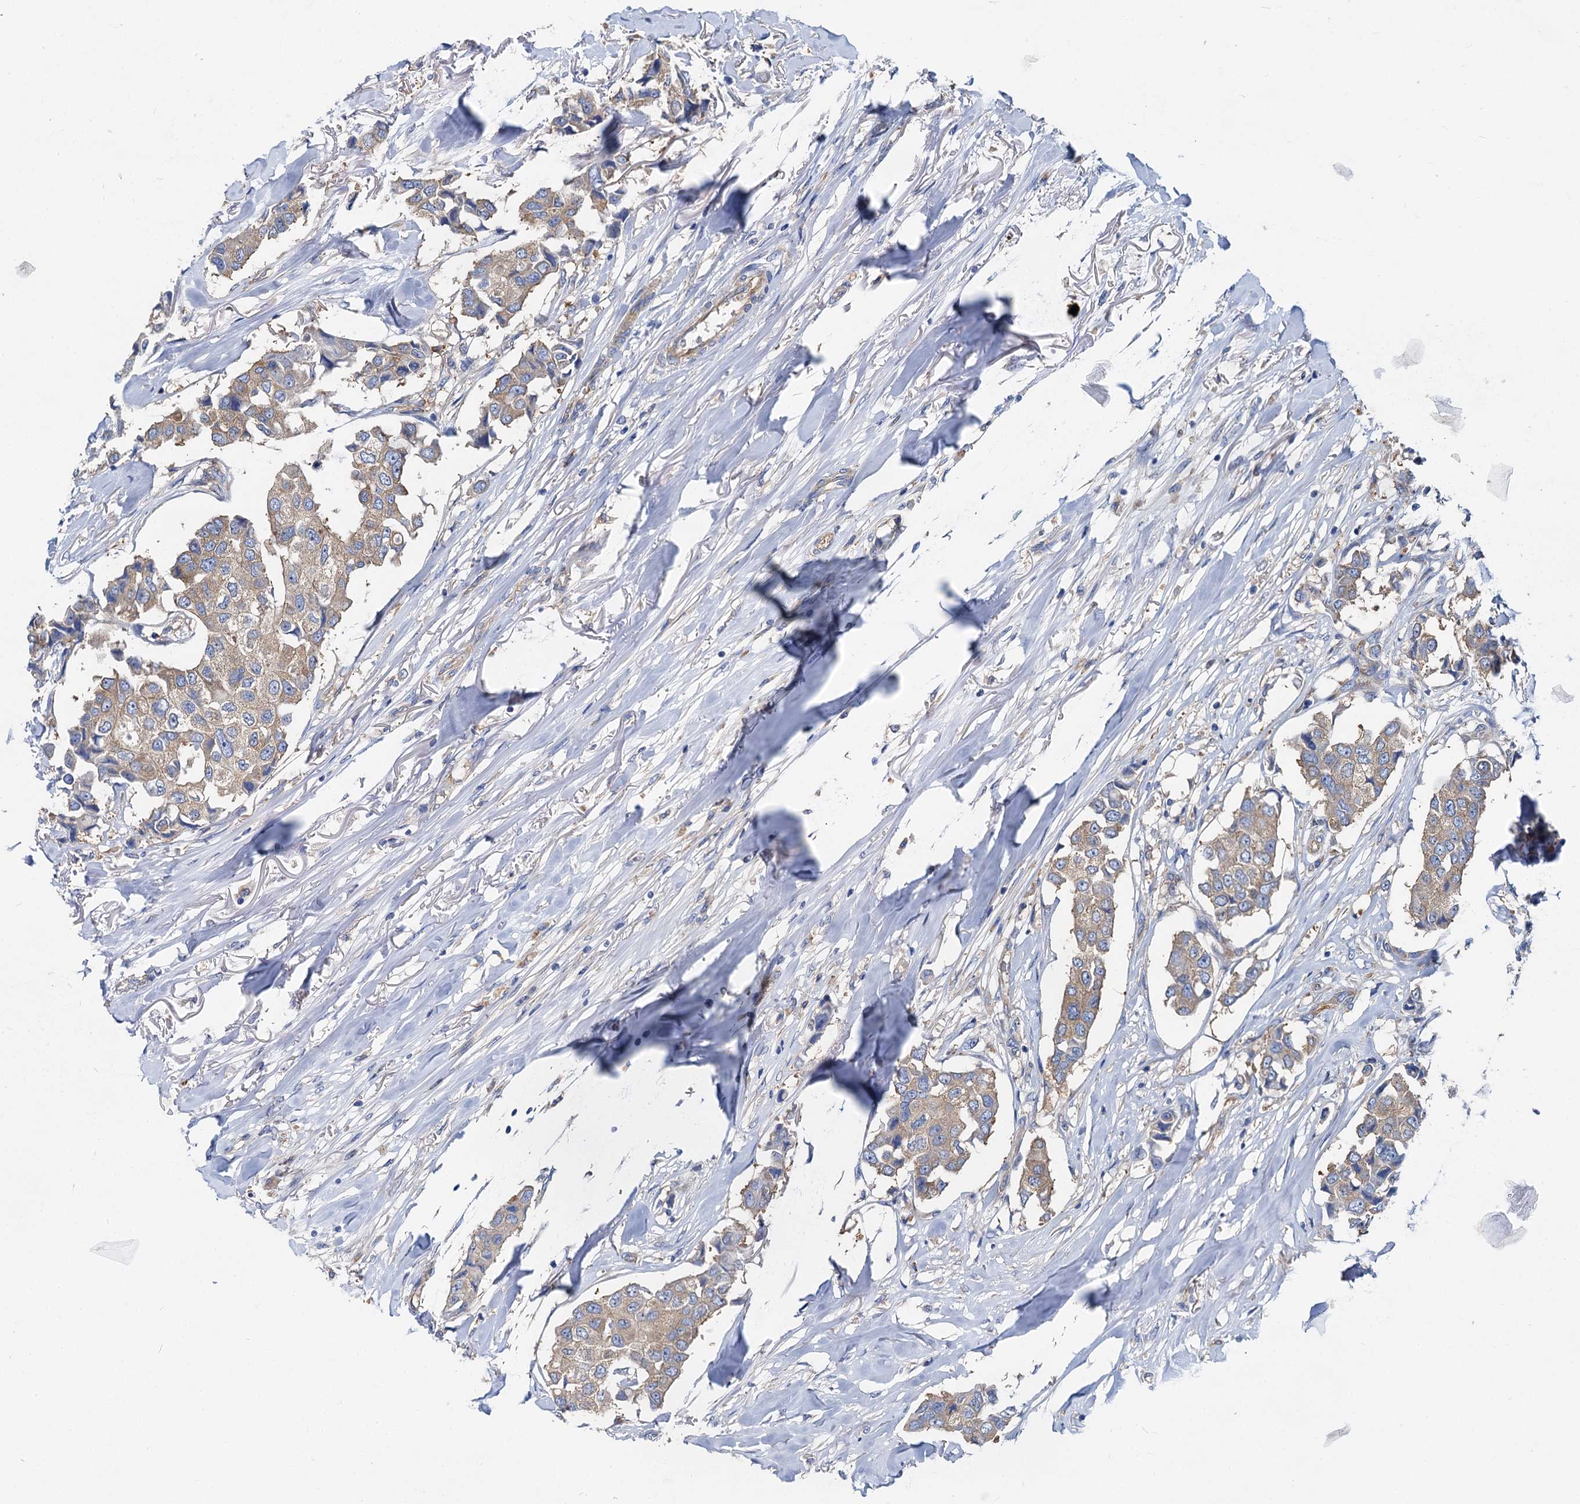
{"staining": {"intensity": "weak", "quantity": "<25%", "location": "cytoplasmic/membranous"}, "tissue": "breast cancer", "cell_type": "Tumor cells", "image_type": "cancer", "snomed": [{"axis": "morphology", "description": "Duct carcinoma"}, {"axis": "topography", "description": "Breast"}], "caption": "Tumor cells show no significant expression in breast cancer. (Brightfield microscopy of DAB (3,3'-diaminobenzidine) immunohistochemistry (IHC) at high magnification).", "gene": "QARS1", "patient": {"sex": "female", "age": 80}}